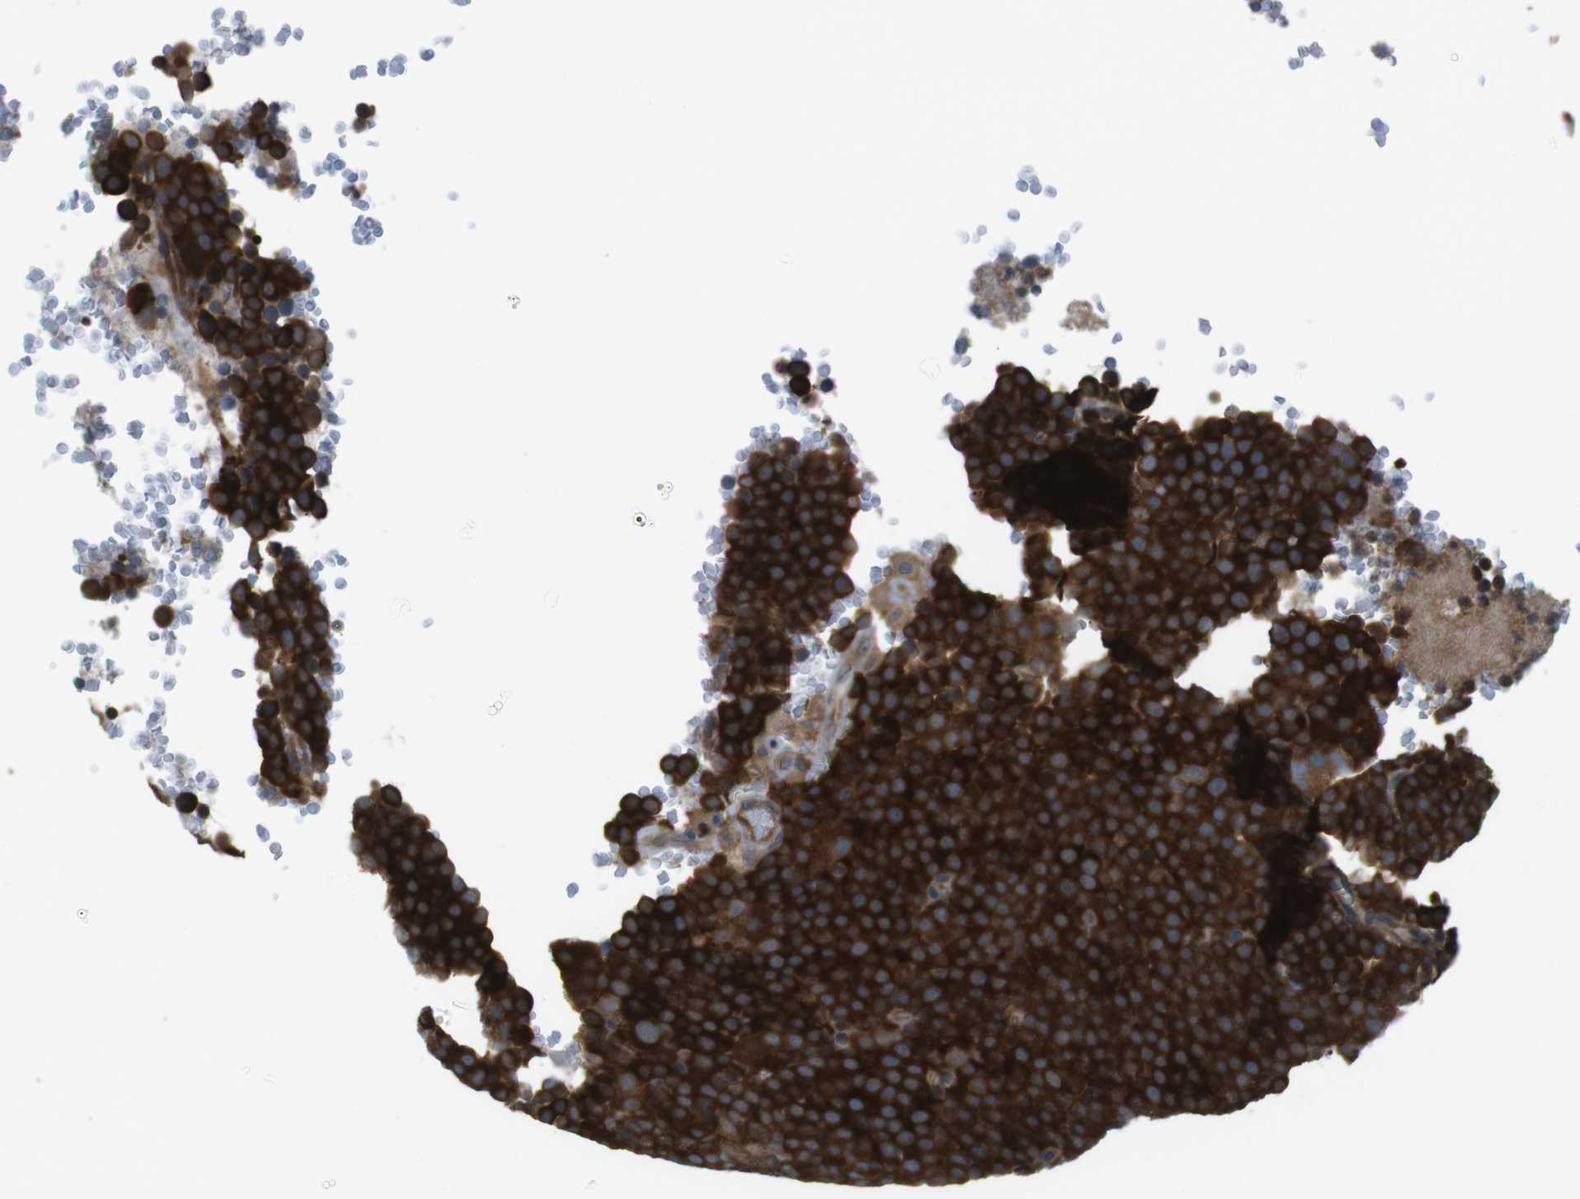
{"staining": {"intensity": "strong", "quantity": ">75%", "location": "cytoplasmic/membranous"}, "tissue": "testis cancer", "cell_type": "Tumor cells", "image_type": "cancer", "snomed": [{"axis": "morphology", "description": "Seminoma, NOS"}, {"axis": "topography", "description": "Testis"}], "caption": "Approximately >75% of tumor cells in human testis seminoma demonstrate strong cytoplasmic/membranous protein positivity as visualized by brown immunohistochemical staining.", "gene": "MTHFD1", "patient": {"sex": "male", "age": 71}}